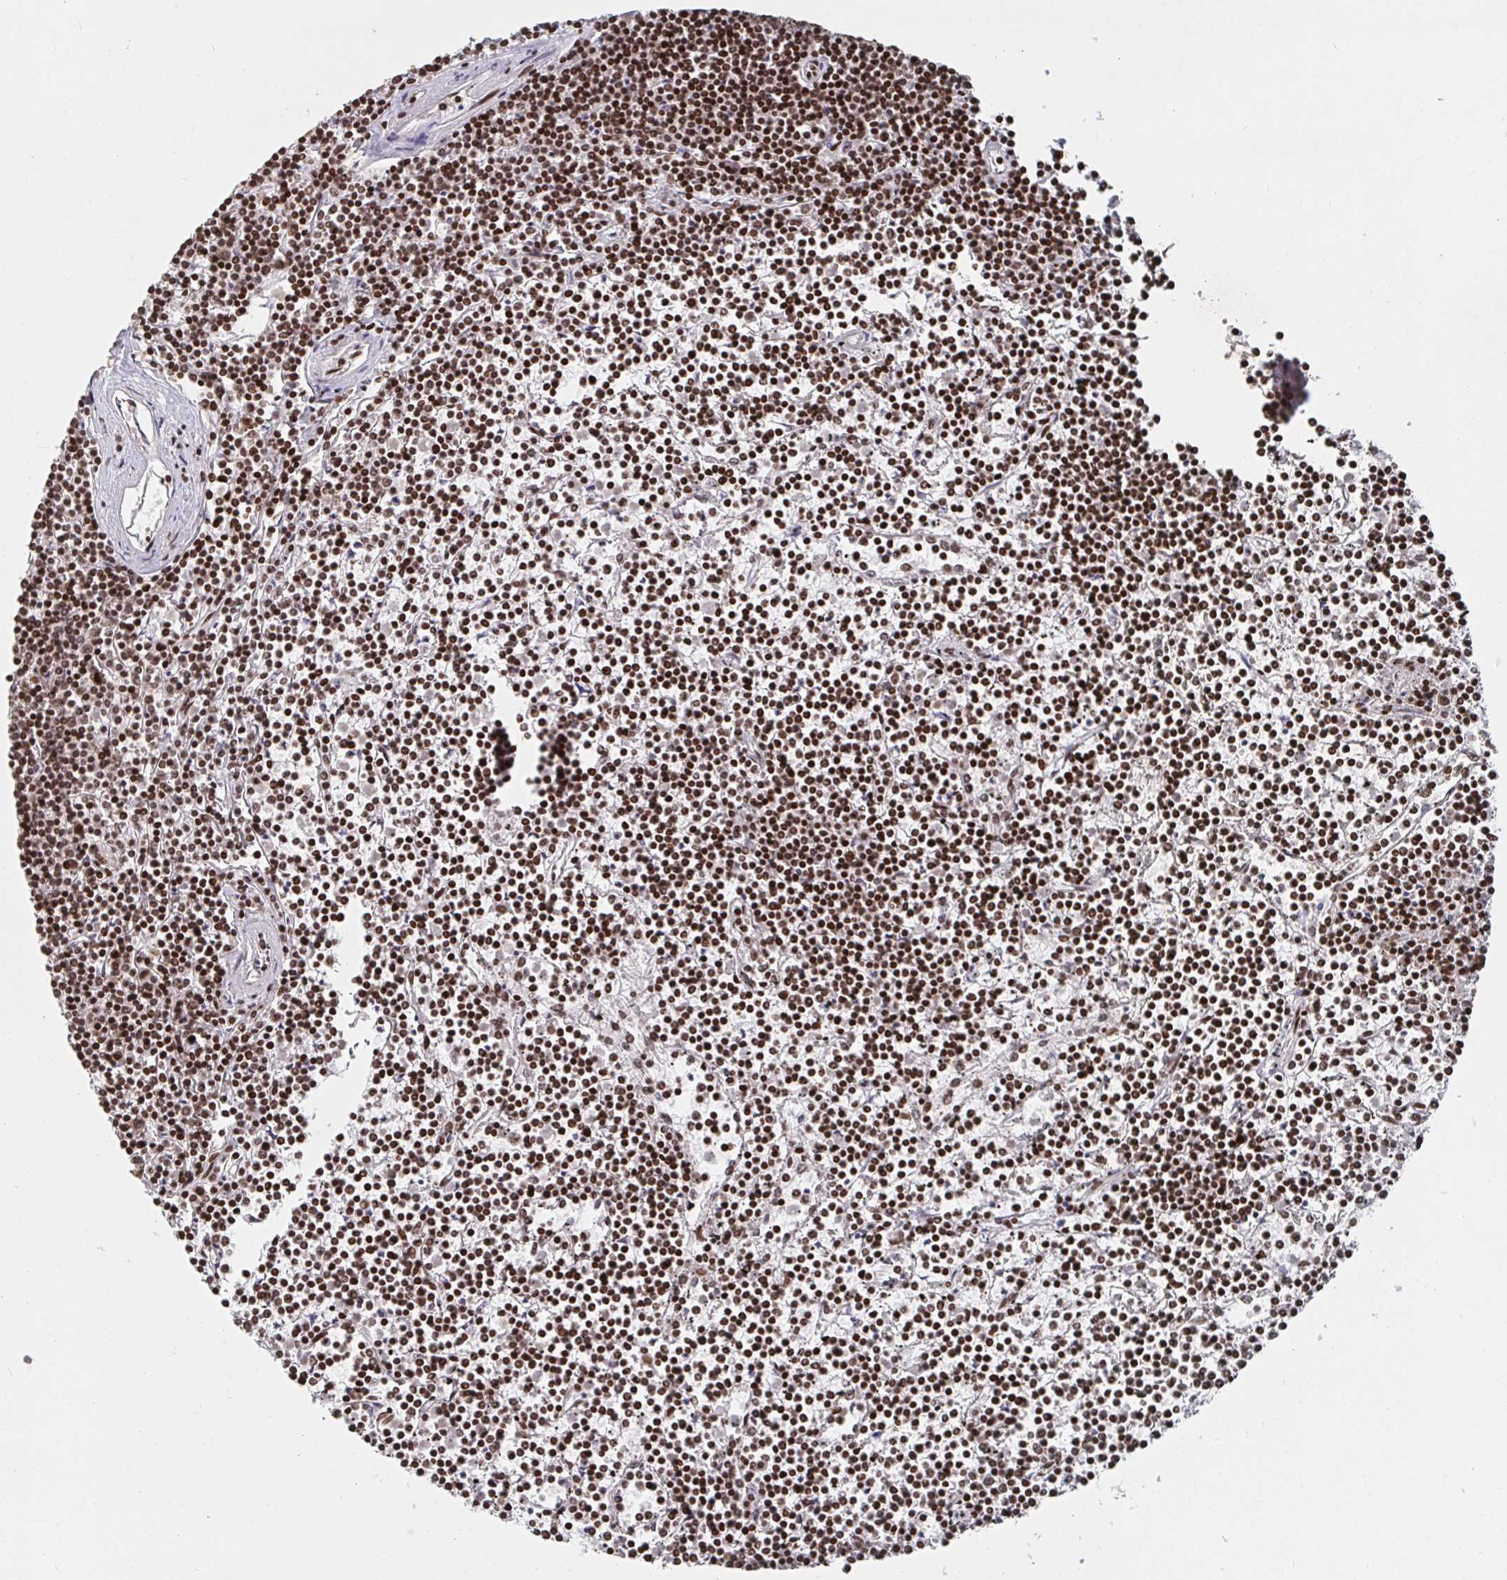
{"staining": {"intensity": "moderate", "quantity": ">75%", "location": "nuclear"}, "tissue": "lymphoma", "cell_type": "Tumor cells", "image_type": "cancer", "snomed": [{"axis": "morphology", "description": "Malignant lymphoma, non-Hodgkin's type, Low grade"}, {"axis": "topography", "description": "Spleen"}], "caption": "Immunohistochemistry (IHC) image of human lymphoma stained for a protein (brown), which displays medium levels of moderate nuclear expression in approximately >75% of tumor cells.", "gene": "ZDHHC12", "patient": {"sex": "female", "age": 19}}